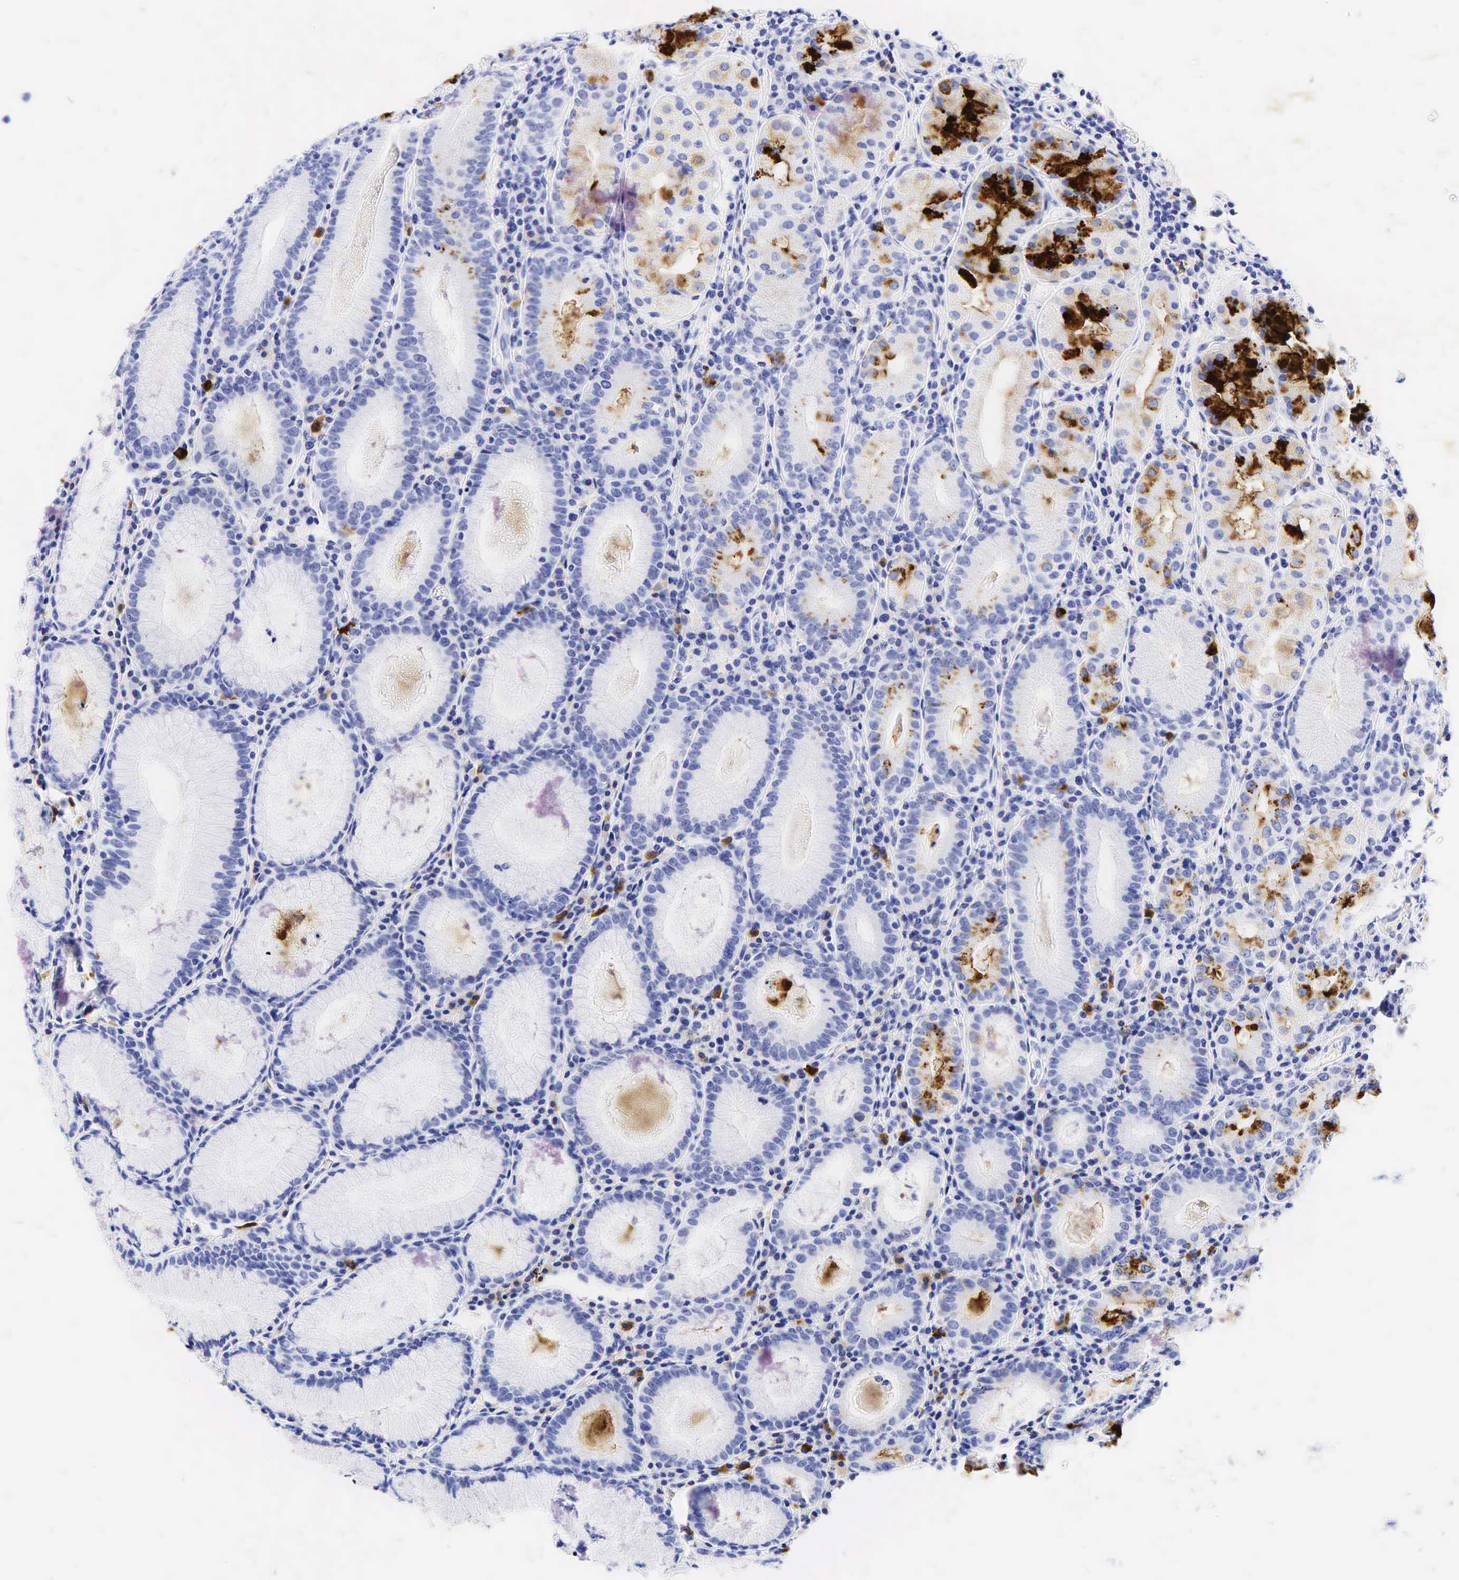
{"staining": {"intensity": "moderate", "quantity": "<25%", "location": "cytoplasmic/membranous"}, "tissue": "stomach", "cell_type": "Glandular cells", "image_type": "normal", "snomed": [{"axis": "morphology", "description": "Normal tissue, NOS"}, {"axis": "topography", "description": "Stomach, lower"}], "caption": "Brown immunohistochemical staining in normal human stomach displays moderate cytoplasmic/membranous expression in approximately <25% of glandular cells.", "gene": "FUT4", "patient": {"sex": "female", "age": 43}}